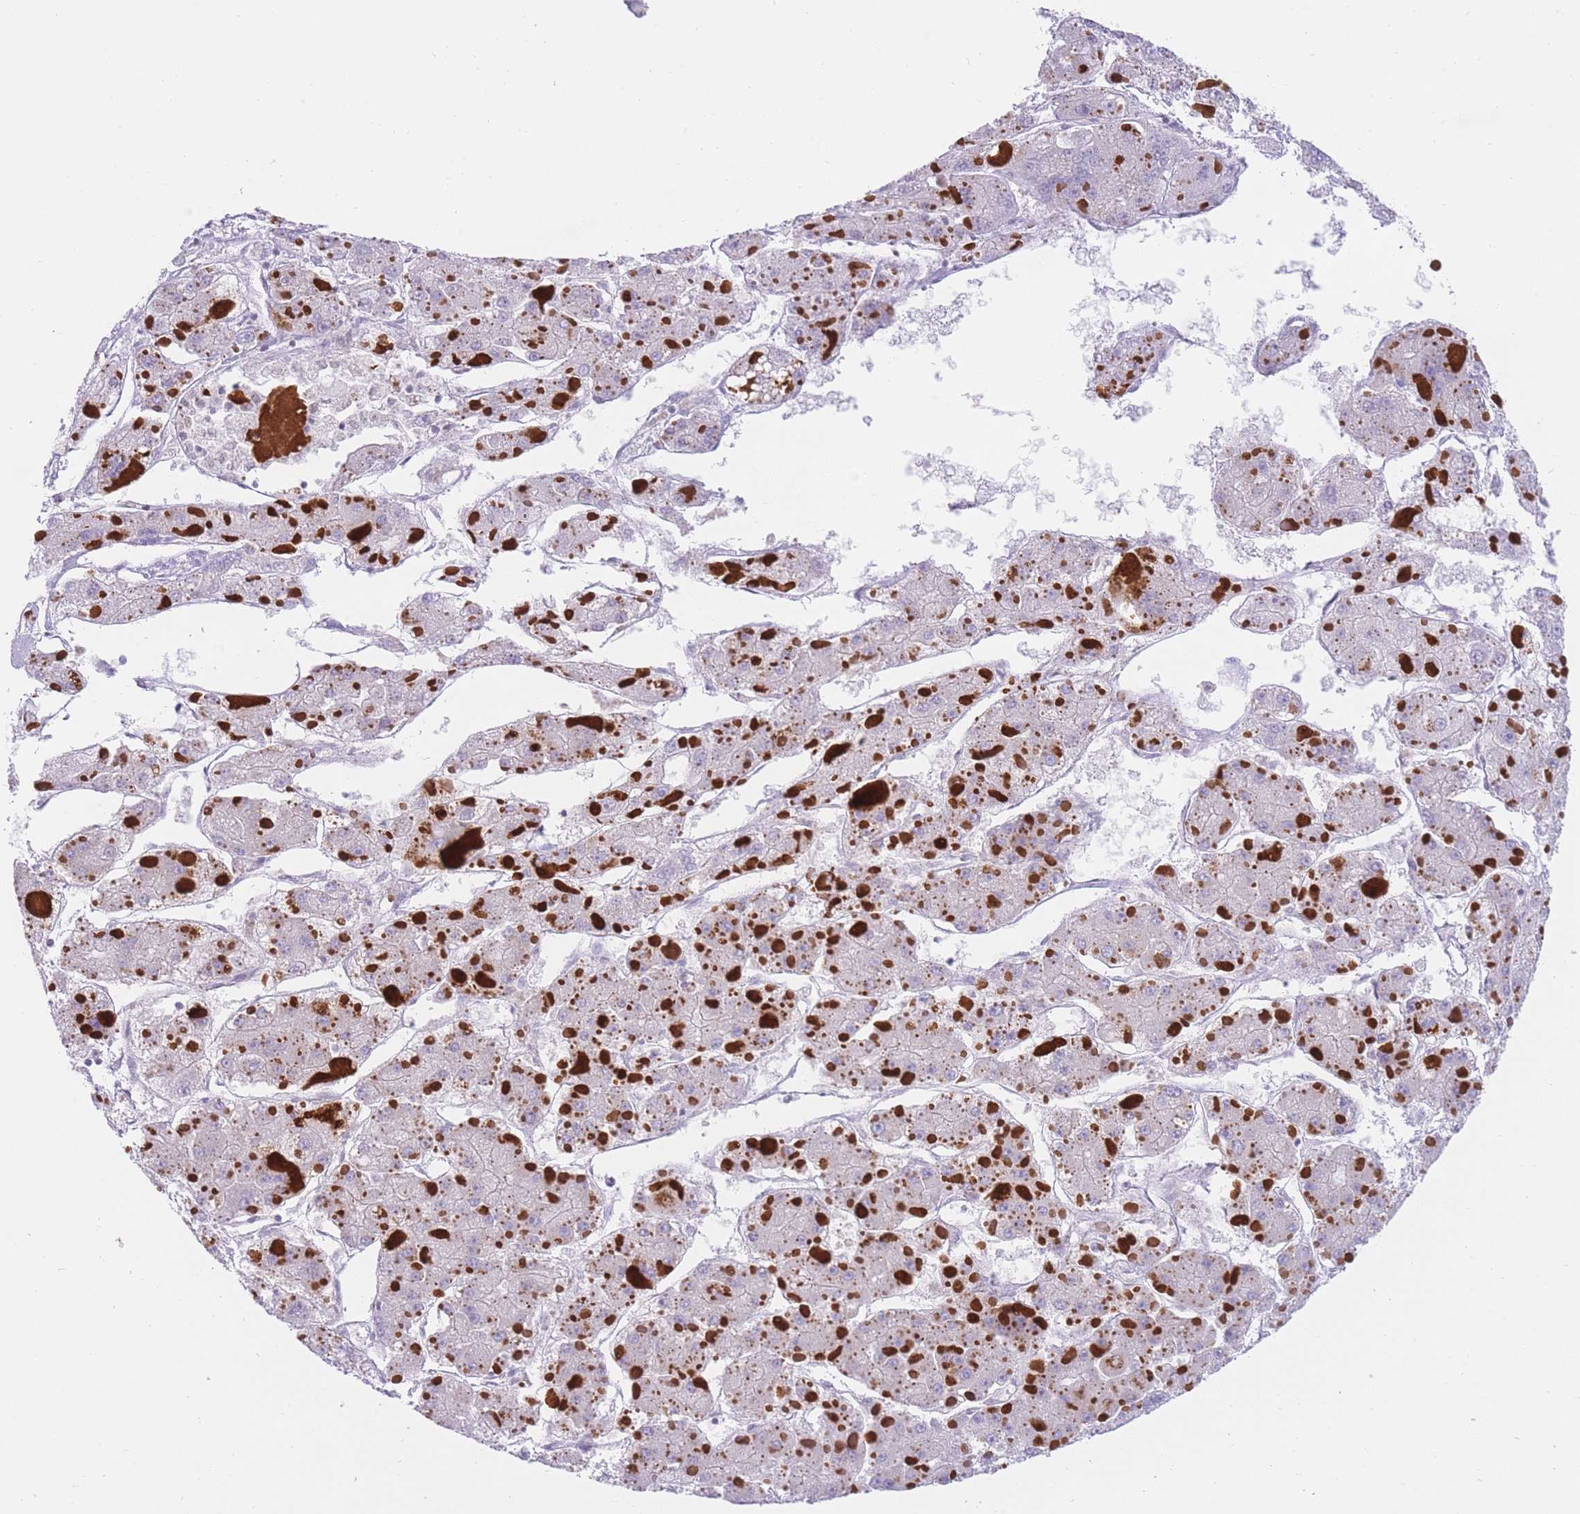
{"staining": {"intensity": "negative", "quantity": "none", "location": "none"}, "tissue": "liver cancer", "cell_type": "Tumor cells", "image_type": "cancer", "snomed": [{"axis": "morphology", "description": "Carcinoma, Hepatocellular, NOS"}, {"axis": "topography", "description": "Liver"}], "caption": "The immunohistochemistry (IHC) photomicrograph has no significant expression in tumor cells of liver cancer tissue. (DAB (3,3'-diaminobenzidine) immunohistochemistry visualized using brightfield microscopy, high magnification).", "gene": "OR11H12", "patient": {"sex": "female", "age": 73}}